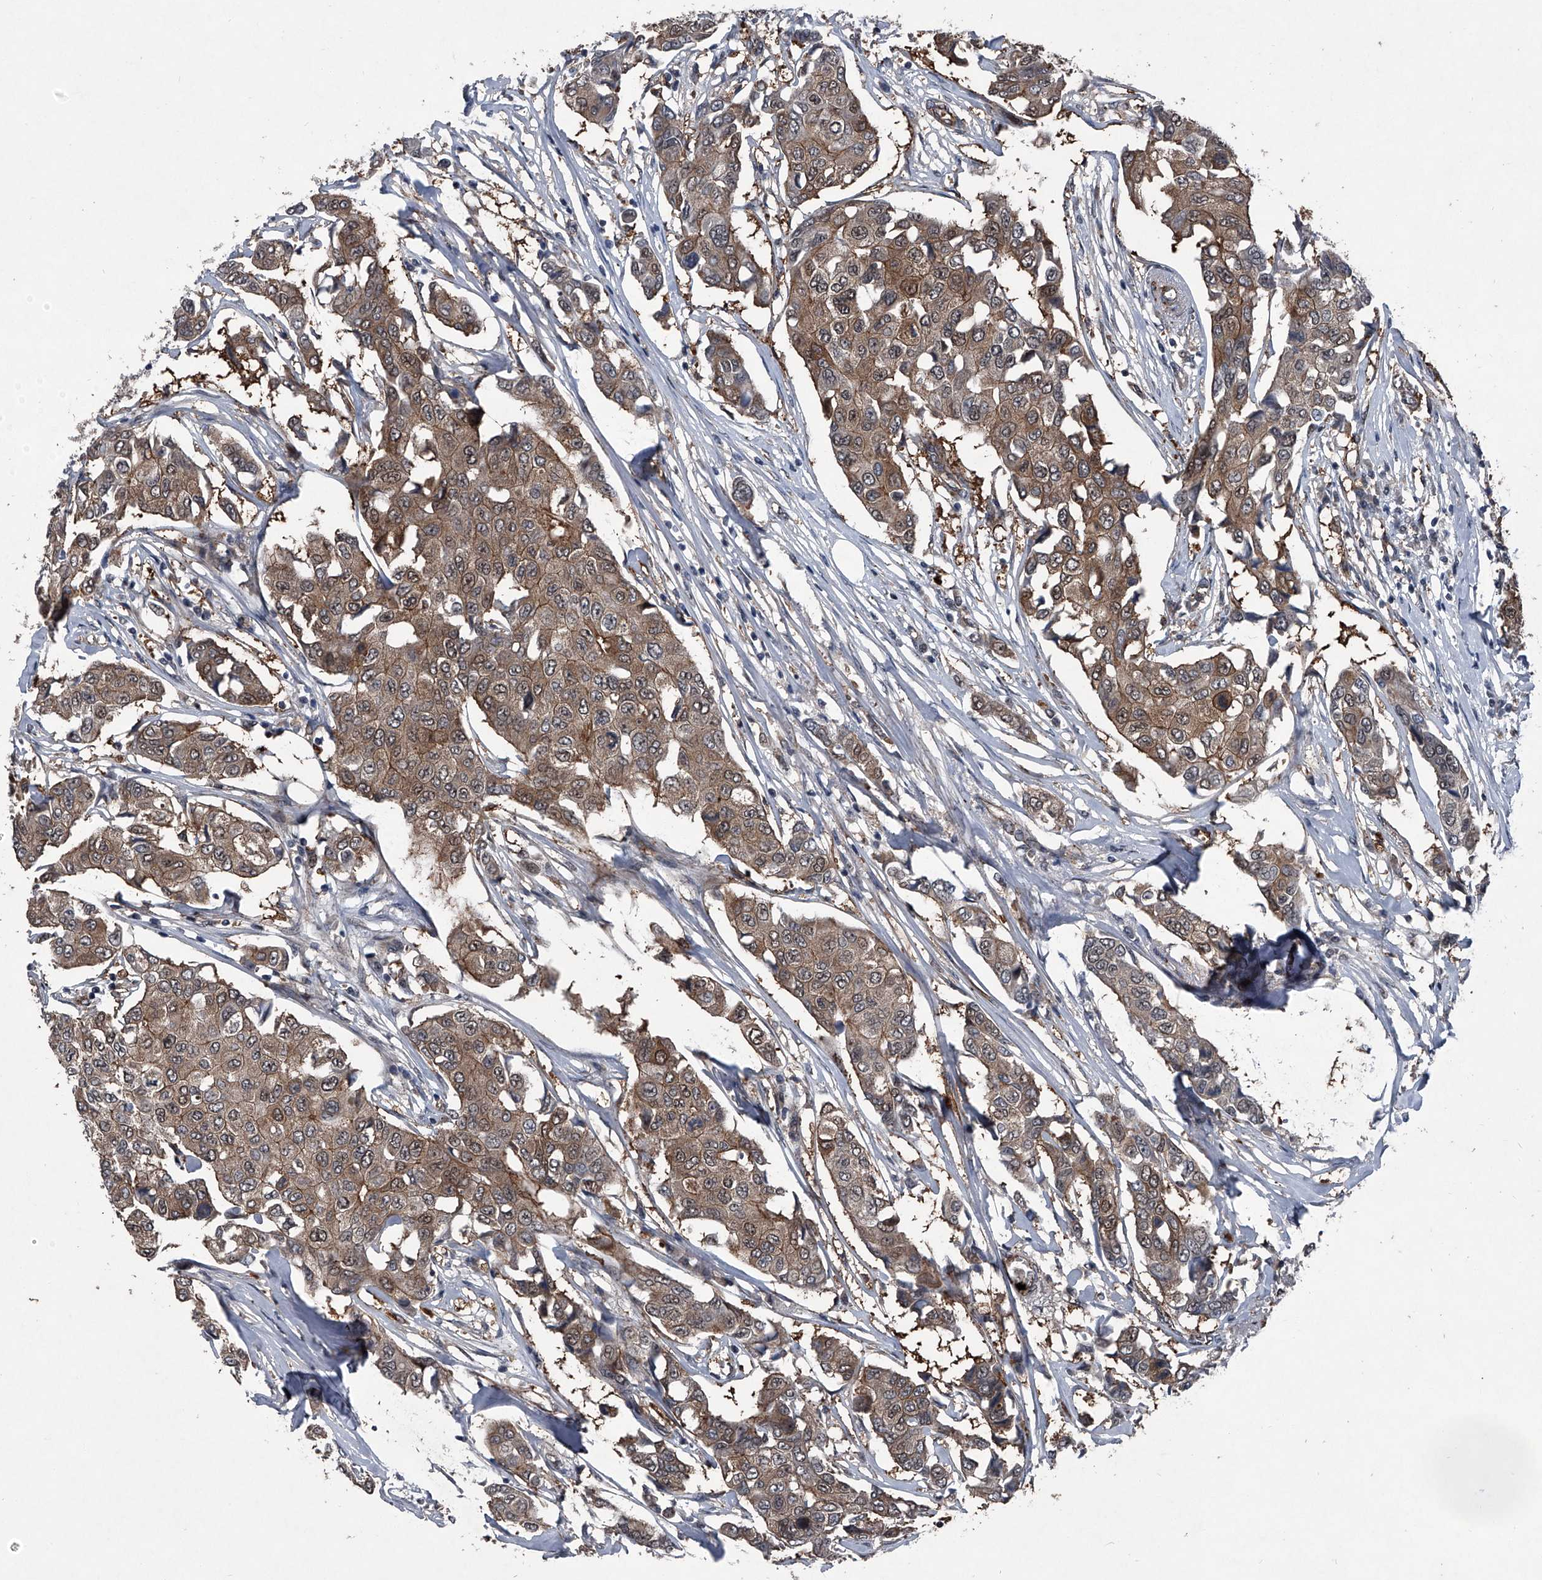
{"staining": {"intensity": "moderate", "quantity": ">75%", "location": "cytoplasmic/membranous,nuclear"}, "tissue": "breast cancer", "cell_type": "Tumor cells", "image_type": "cancer", "snomed": [{"axis": "morphology", "description": "Duct carcinoma"}, {"axis": "topography", "description": "Breast"}], "caption": "The micrograph exhibits immunohistochemical staining of breast infiltrating ductal carcinoma. There is moderate cytoplasmic/membranous and nuclear staining is seen in about >75% of tumor cells.", "gene": "MAPKAP1", "patient": {"sex": "female", "age": 80}}